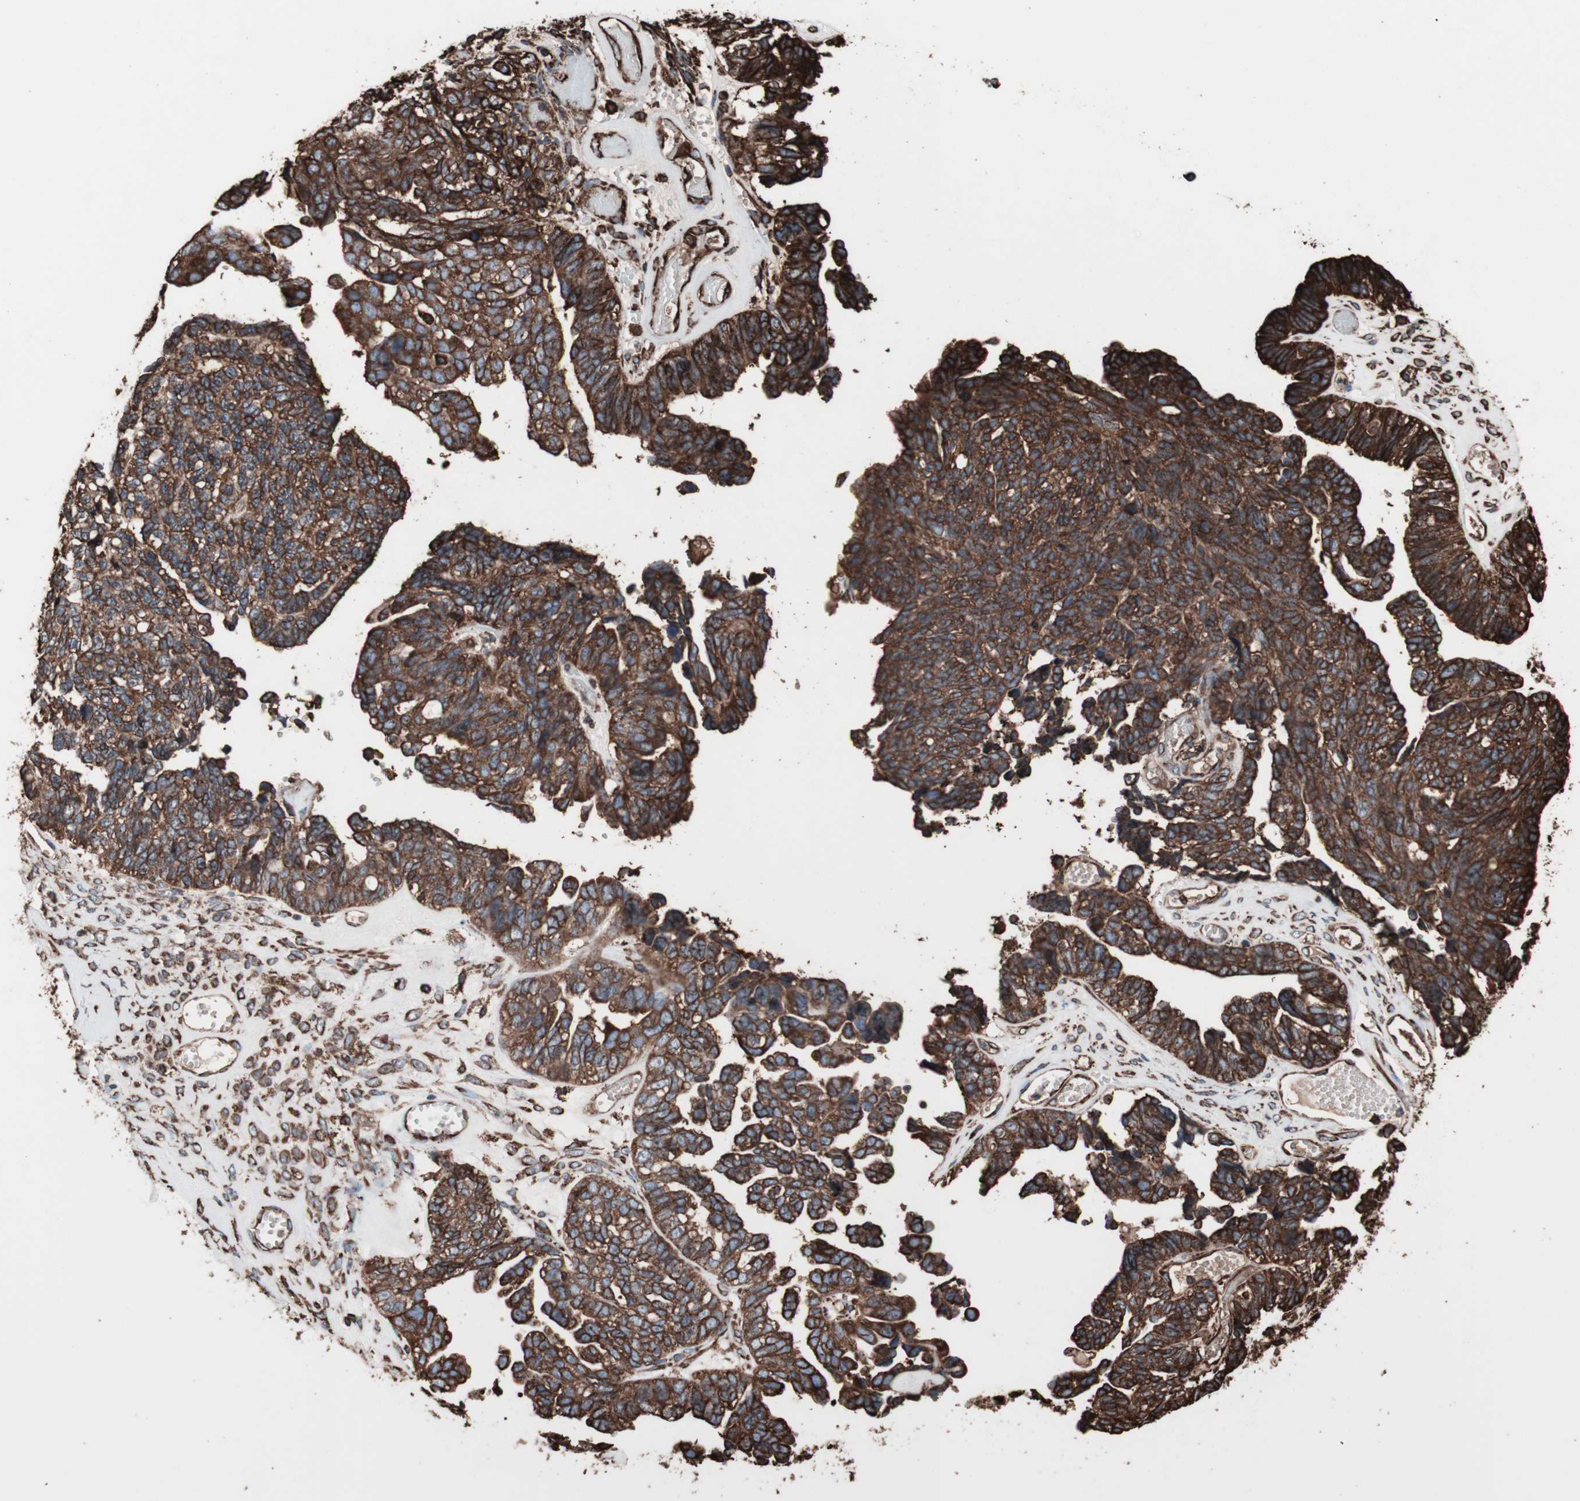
{"staining": {"intensity": "strong", "quantity": ">75%", "location": "cytoplasmic/membranous"}, "tissue": "ovarian cancer", "cell_type": "Tumor cells", "image_type": "cancer", "snomed": [{"axis": "morphology", "description": "Cystadenocarcinoma, serous, NOS"}, {"axis": "topography", "description": "Ovary"}], "caption": "Ovarian cancer stained with a protein marker displays strong staining in tumor cells.", "gene": "HSP90B1", "patient": {"sex": "female", "age": 79}}